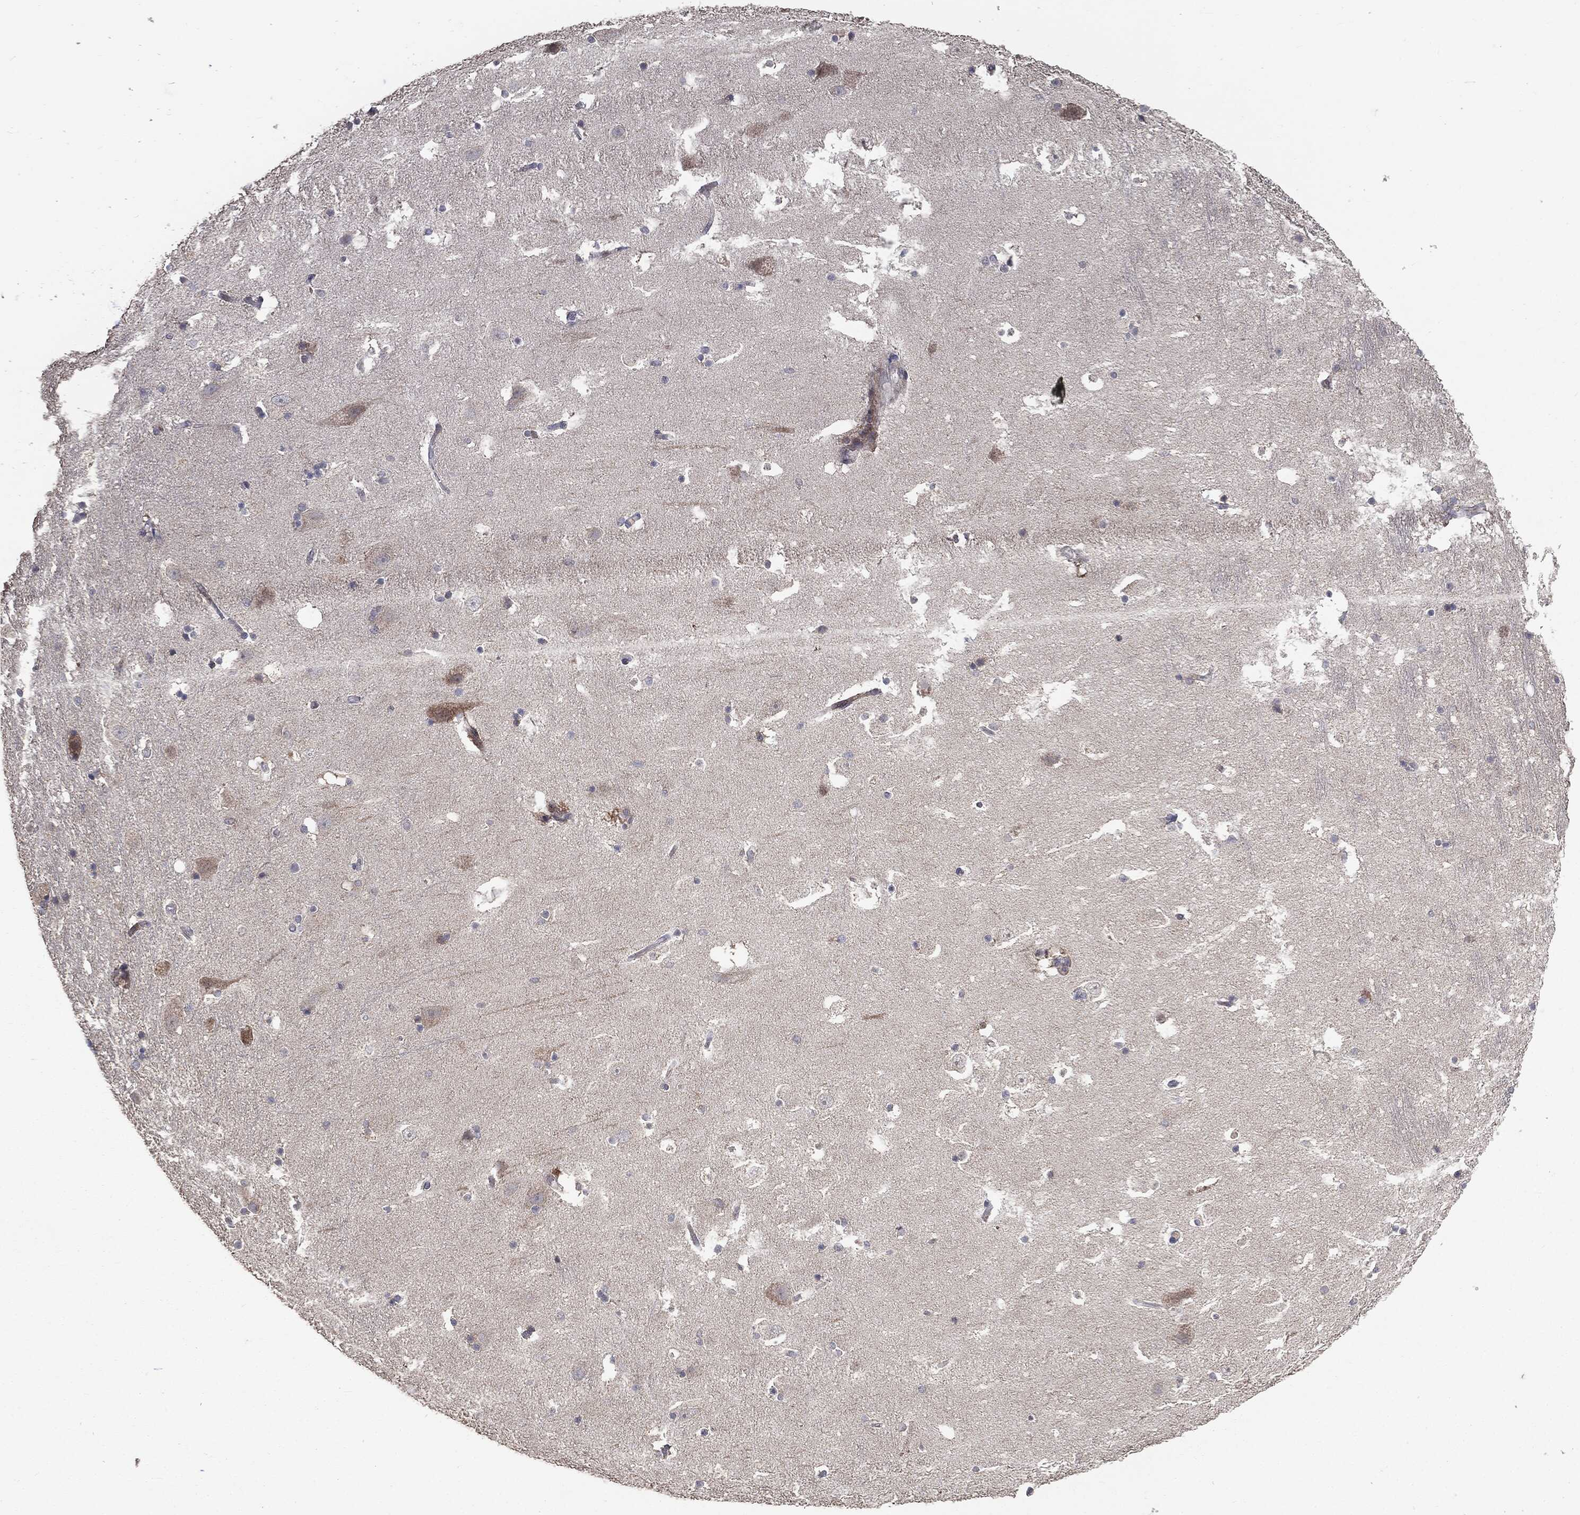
{"staining": {"intensity": "negative", "quantity": "none", "location": "none"}, "tissue": "hippocampus", "cell_type": "Glial cells", "image_type": "normal", "snomed": [{"axis": "morphology", "description": "Normal tissue, NOS"}, {"axis": "topography", "description": "Hippocampus"}], "caption": "Hippocampus was stained to show a protein in brown. There is no significant expression in glial cells. (DAB IHC visualized using brightfield microscopy, high magnification).", "gene": "MTOR", "patient": {"sex": "male", "age": 51}}